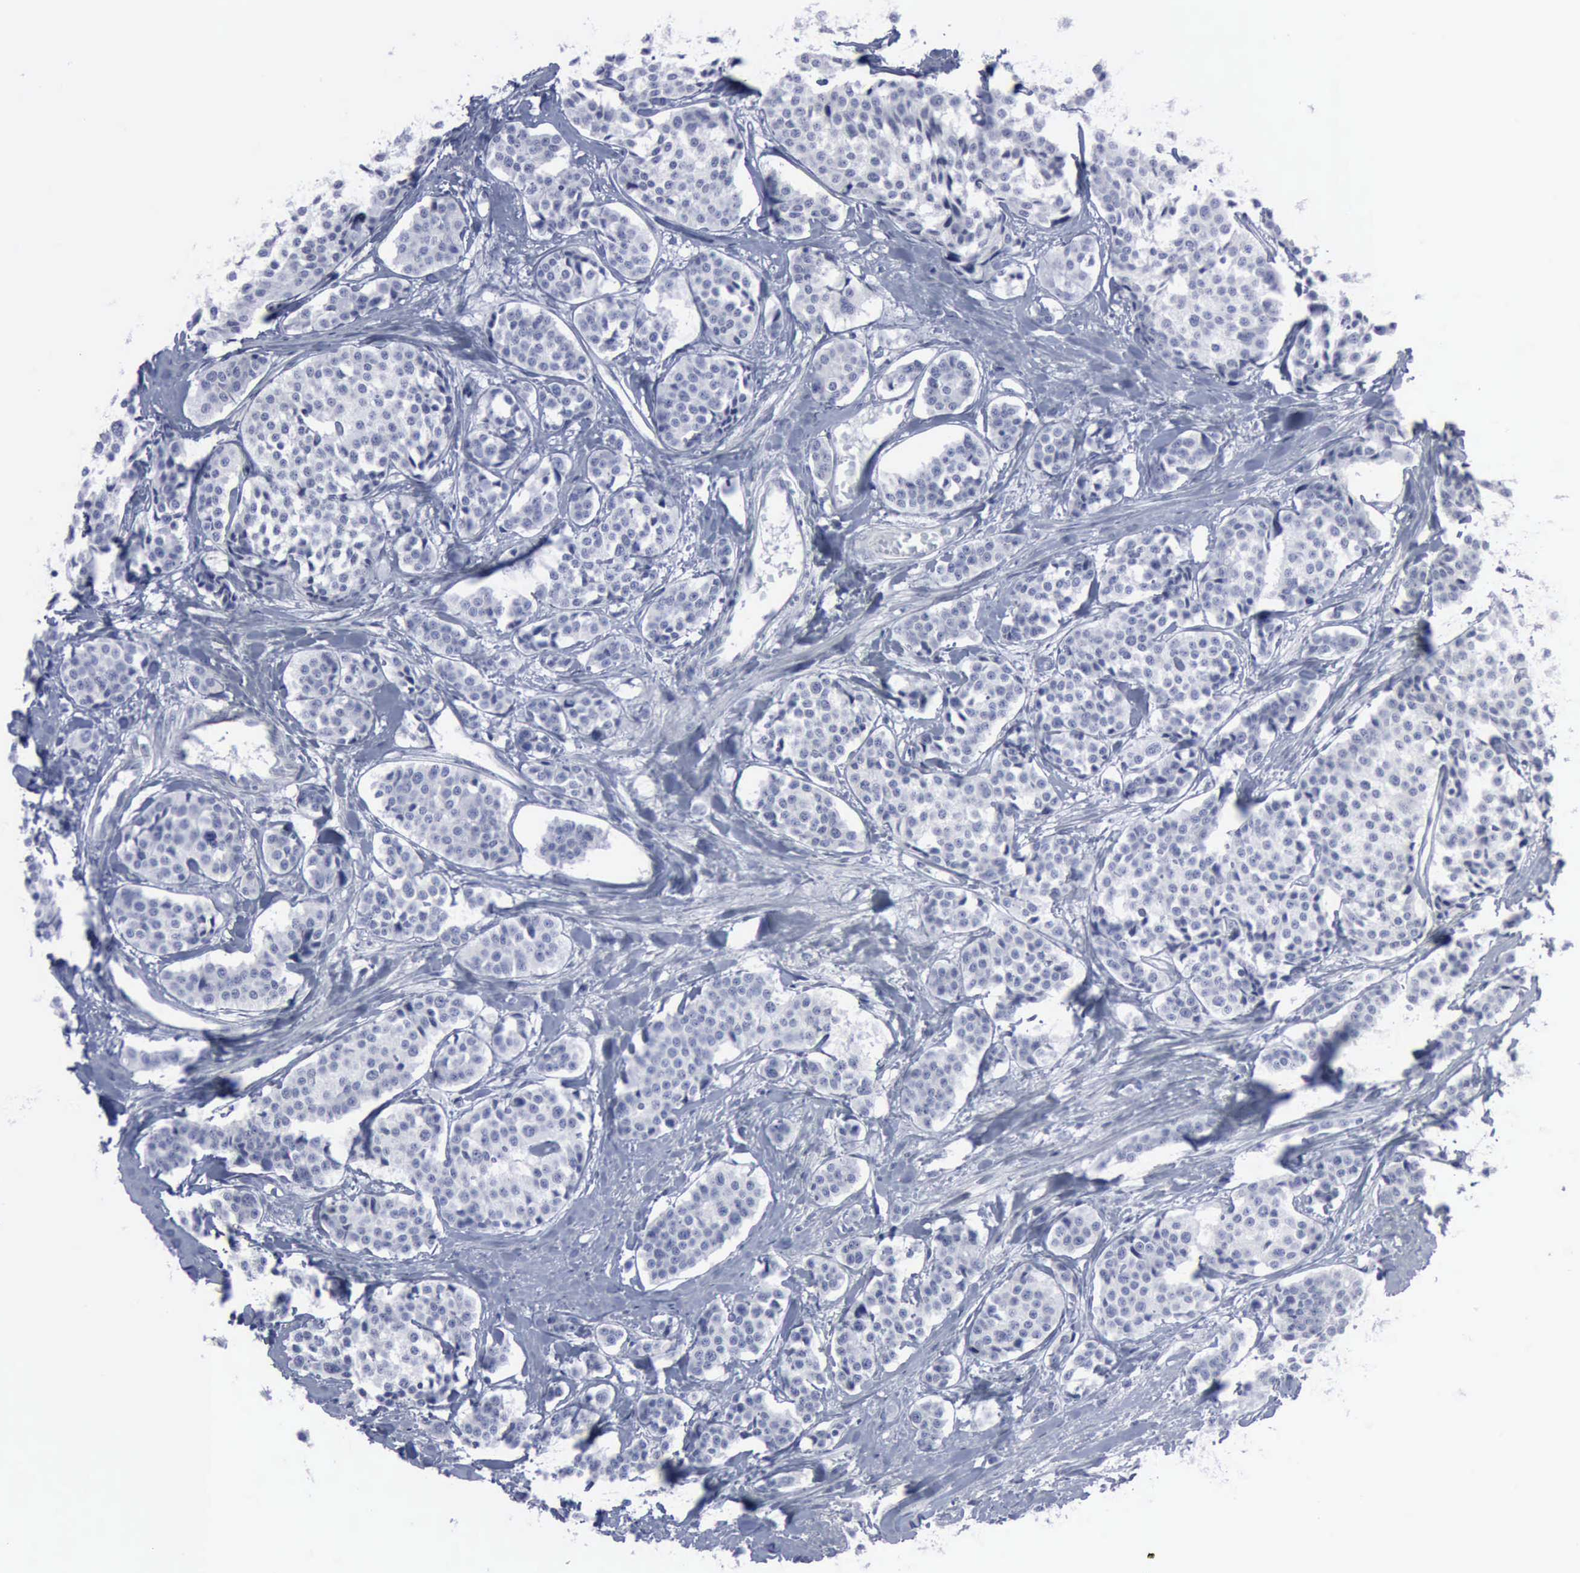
{"staining": {"intensity": "negative", "quantity": "none", "location": "none"}, "tissue": "carcinoid", "cell_type": "Tumor cells", "image_type": "cancer", "snomed": [{"axis": "morphology", "description": "Carcinoid, malignant, NOS"}, {"axis": "topography", "description": "Small intestine"}], "caption": "This micrograph is of carcinoid stained with immunohistochemistry (IHC) to label a protein in brown with the nuclei are counter-stained blue. There is no expression in tumor cells.", "gene": "VCAM1", "patient": {"sex": "male", "age": 60}}